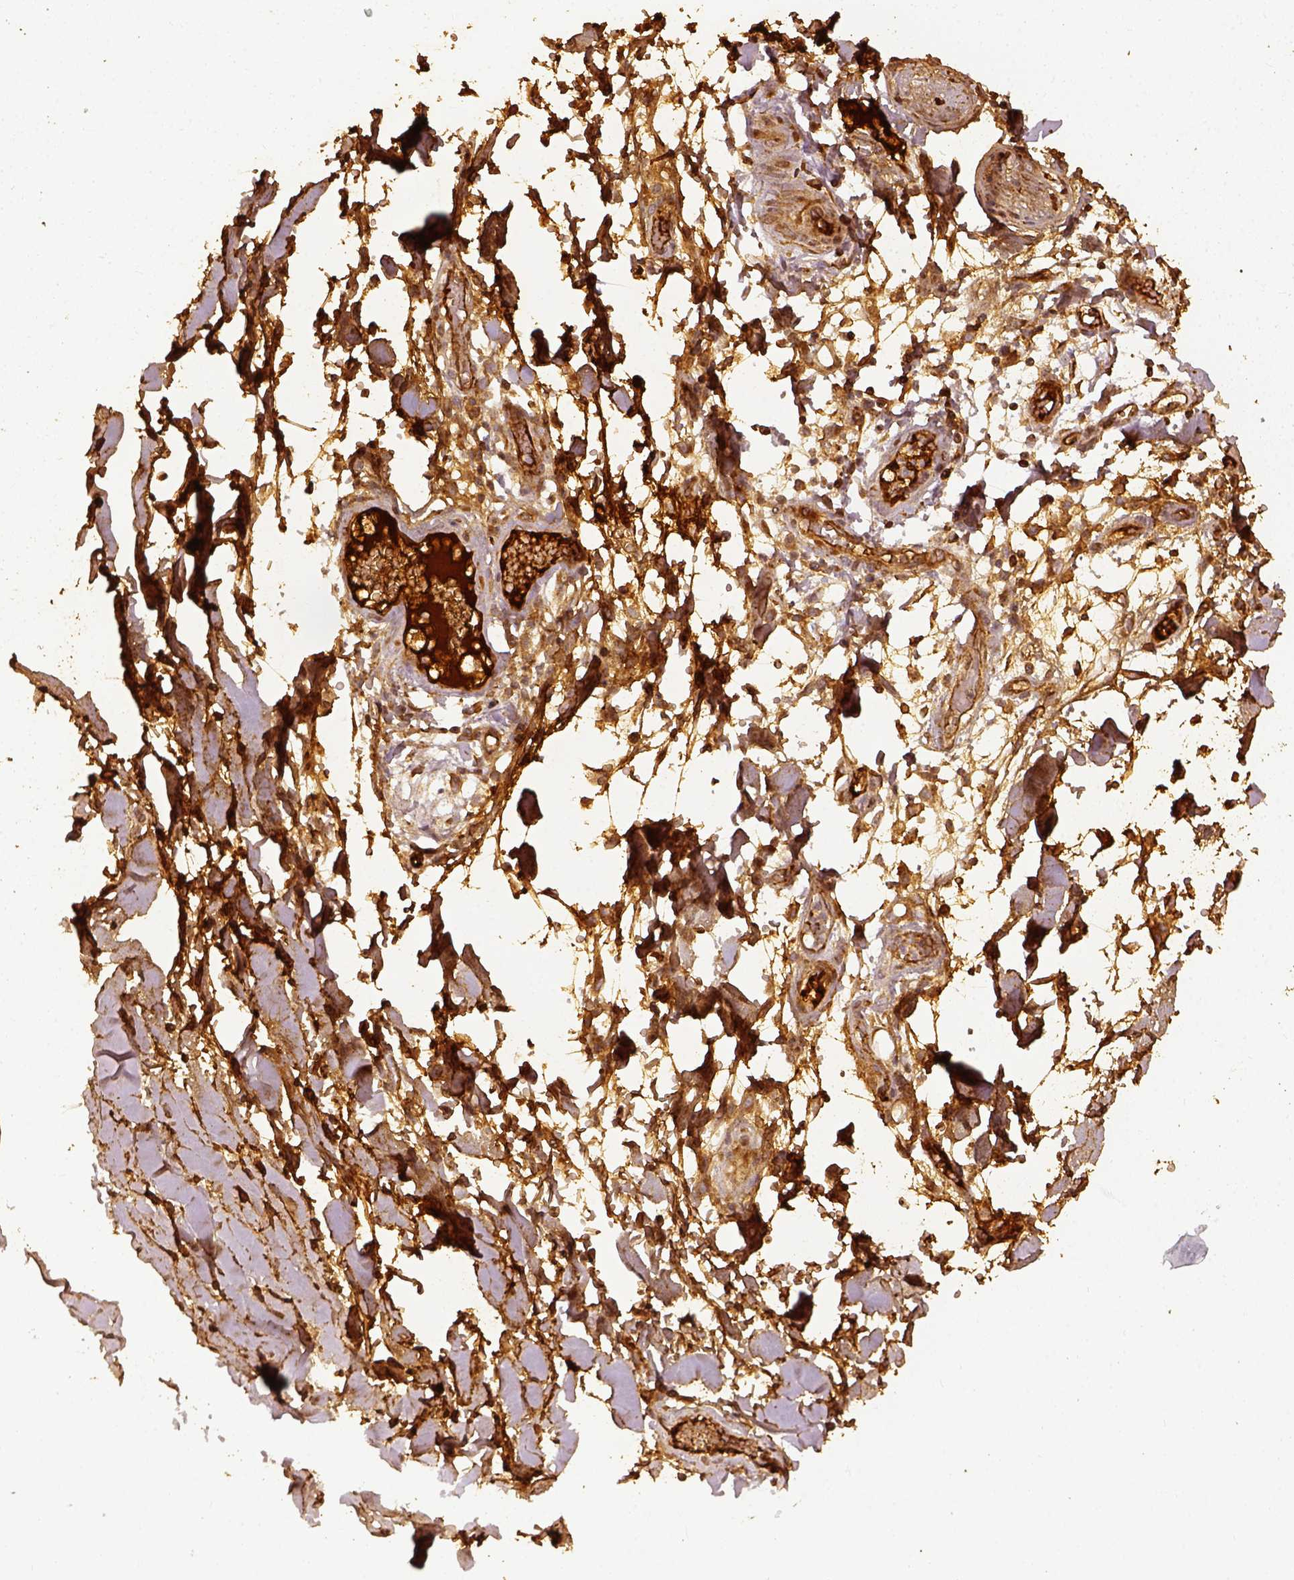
{"staining": {"intensity": "moderate", "quantity": "25%-75%", "location": "cytoplasmic/membranous"}, "tissue": "adipose tissue", "cell_type": "Adipocytes", "image_type": "normal", "snomed": [{"axis": "morphology", "description": "Normal tissue, NOS"}, {"axis": "topography", "description": "Cartilage tissue"}, {"axis": "topography", "description": "Nasopharynx"}, {"axis": "topography", "description": "Thyroid gland"}], "caption": "Moderate cytoplasmic/membranous expression is identified in approximately 25%-75% of adipocytes in unremarkable adipose tissue.", "gene": "VEGFA", "patient": {"sex": "male", "age": 63}}